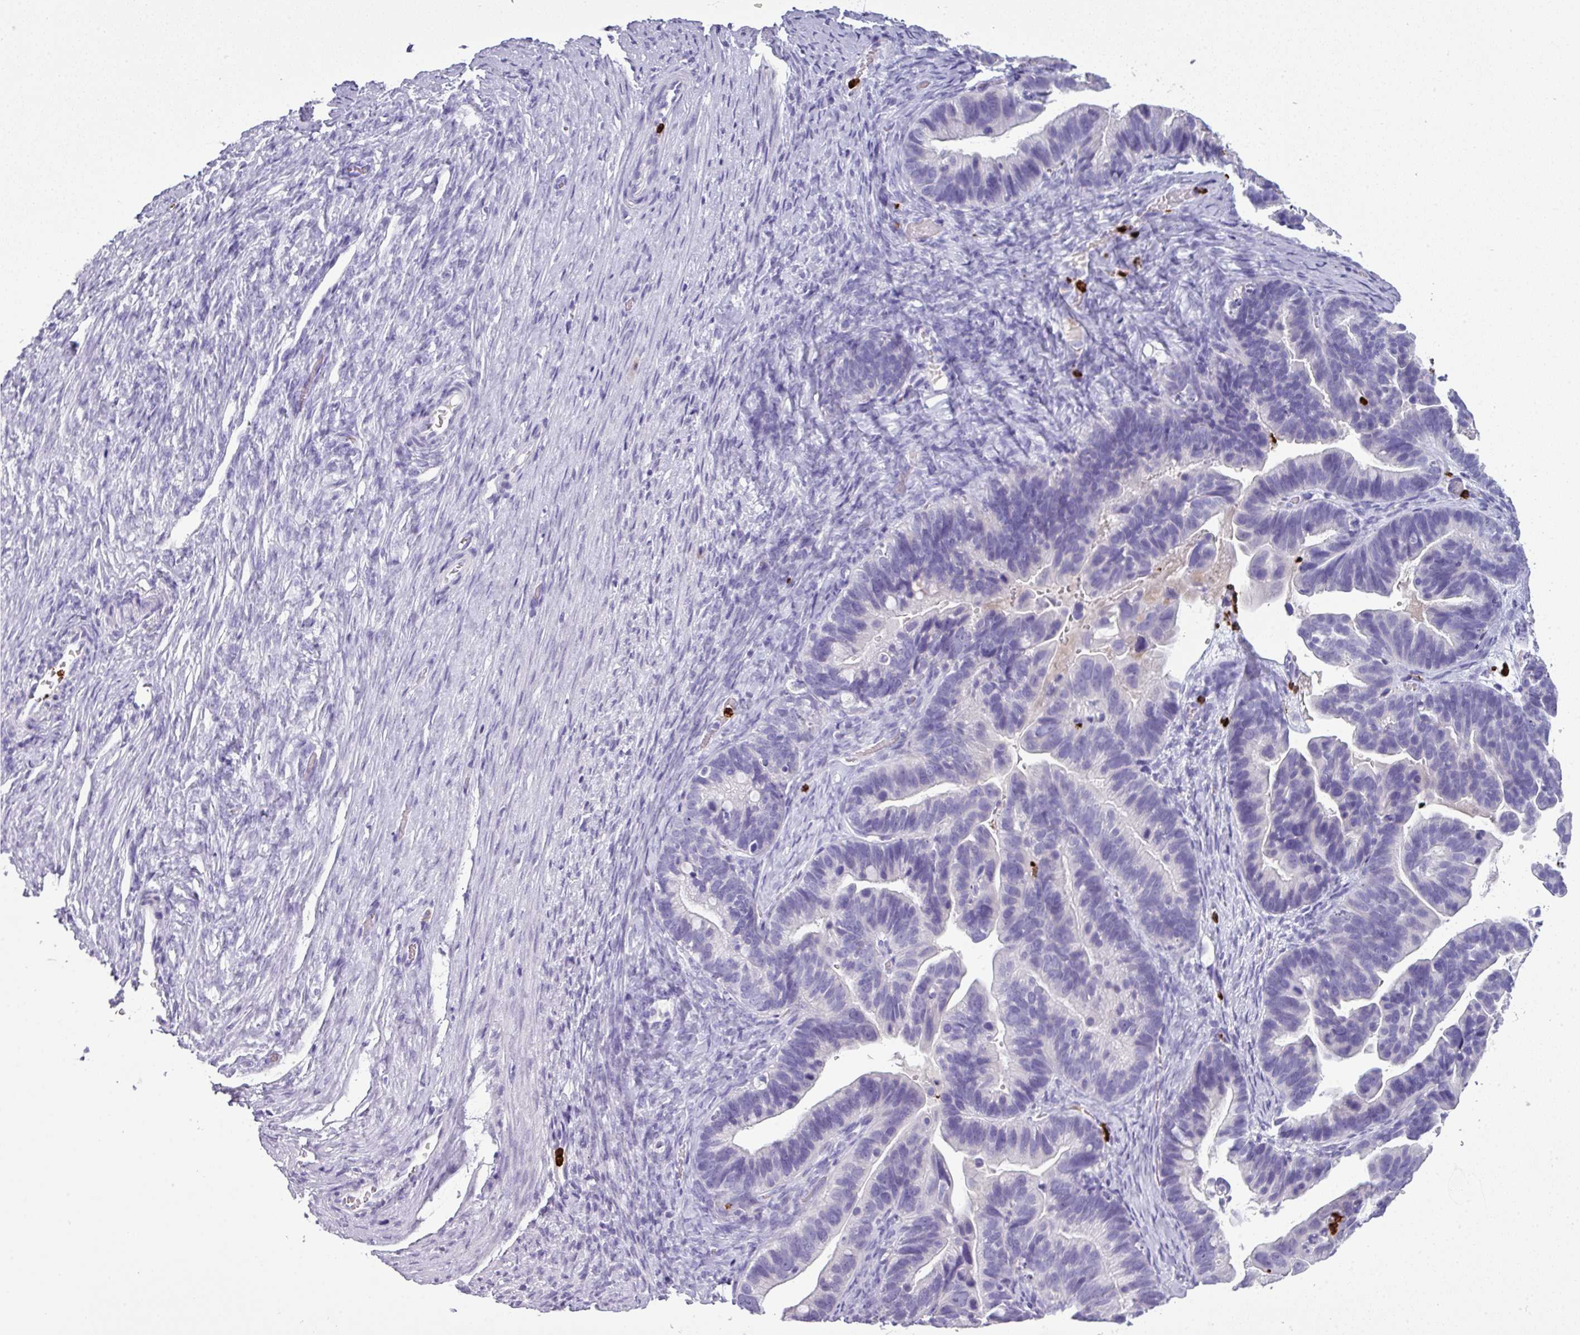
{"staining": {"intensity": "negative", "quantity": "none", "location": "none"}, "tissue": "ovarian cancer", "cell_type": "Tumor cells", "image_type": "cancer", "snomed": [{"axis": "morphology", "description": "Cystadenocarcinoma, serous, NOS"}, {"axis": "topography", "description": "Ovary"}], "caption": "The immunohistochemistry (IHC) photomicrograph has no significant expression in tumor cells of serous cystadenocarcinoma (ovarian) tissue. (Immunohistochemistry, brightfield microscopy, high magnification).", "gene": "CTSG", "patient": {"sex": "female", "age": 56}}